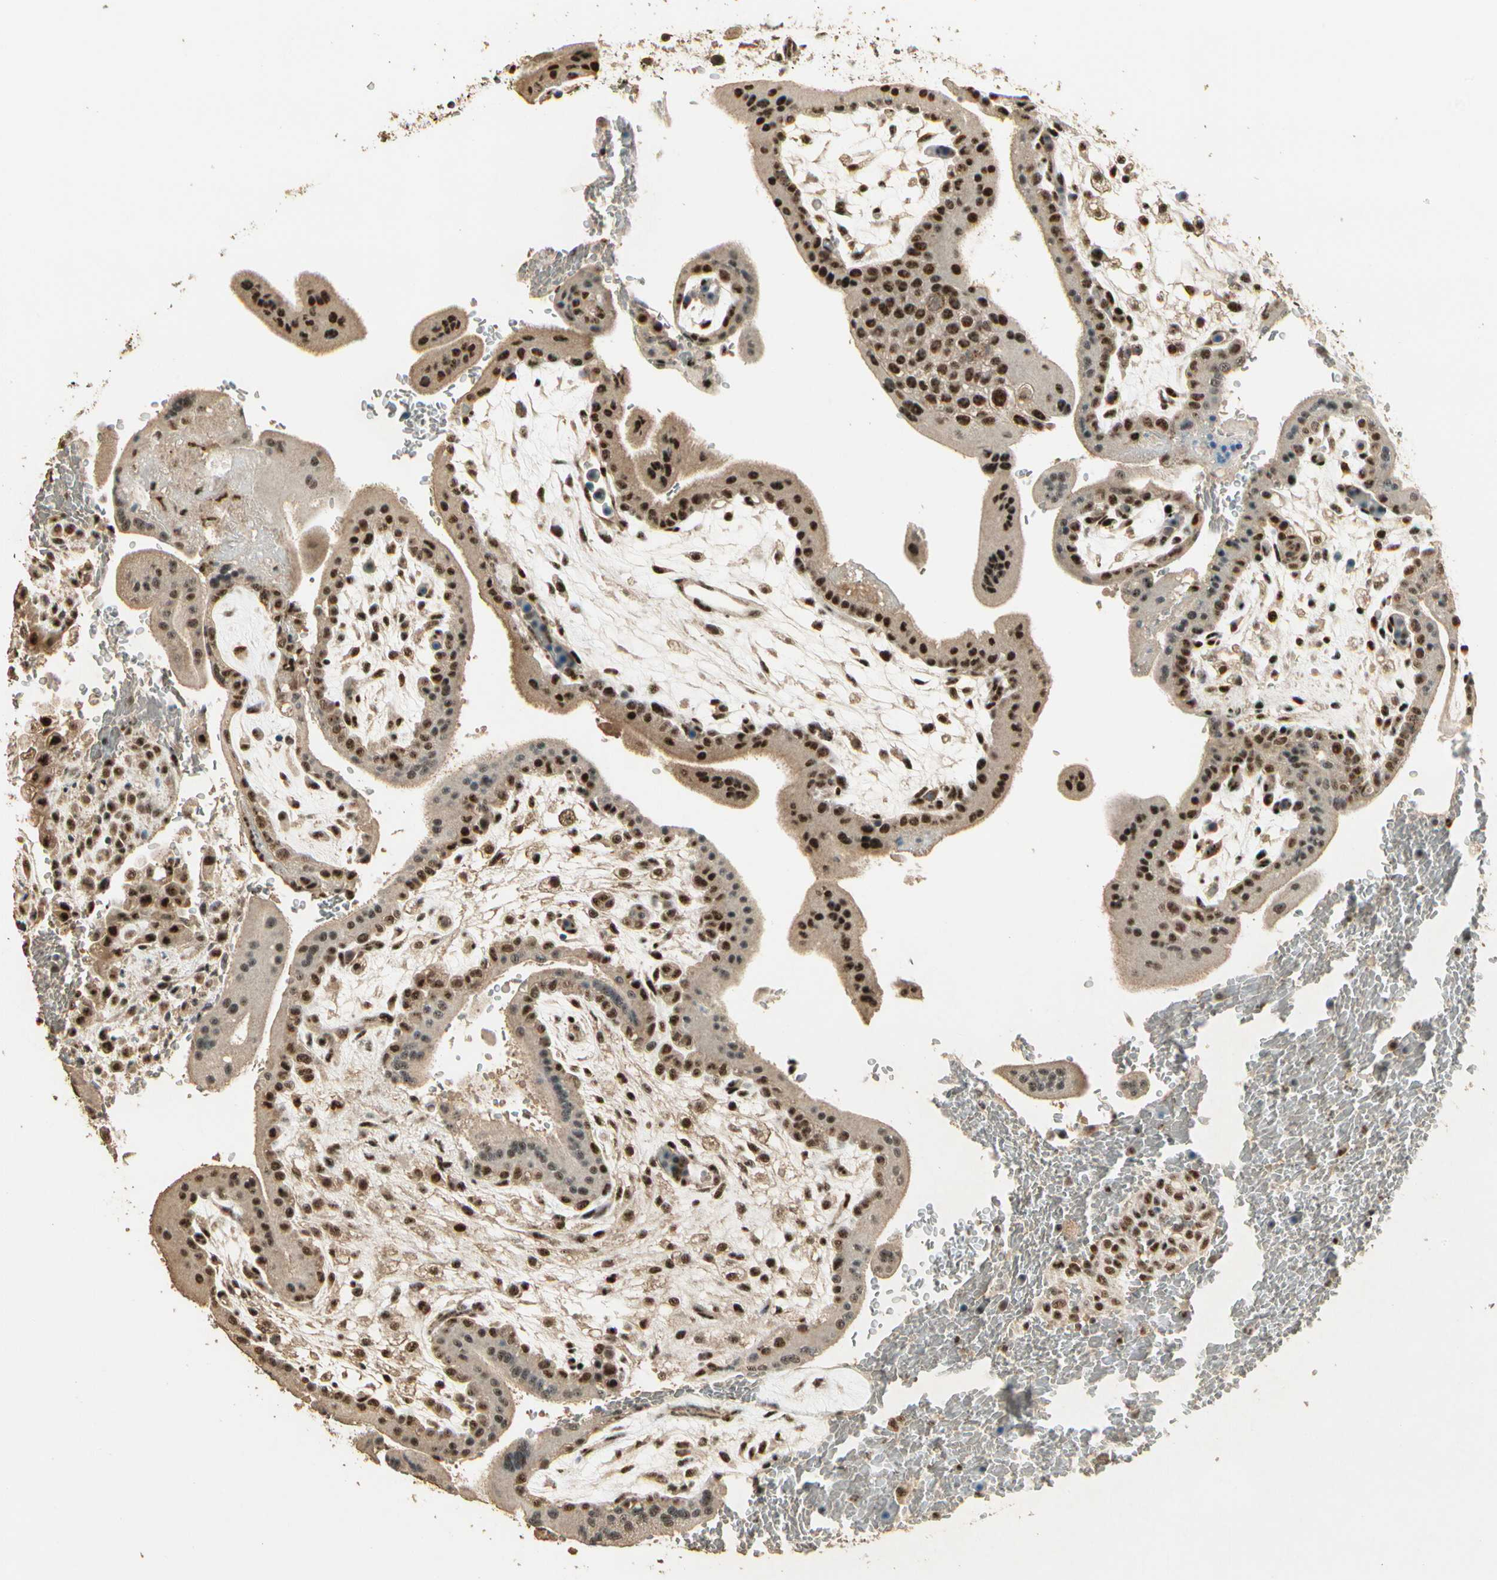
{"staining": {"intensity": "strong", "quantity": ">75%", "location": "cytoplasmic/membranous,nuclear"}, "tissue": "placenta", "cell_type": "Decidual cells", "image_type": "normal", "snomed": [{"axis": "morphology", "description": "Normal tissue, NOS"}, {"axis": "topography", "description": "Placenta"}], "caption": "Immunohistochemistry histopathology image of normal human placenta stained for a protein (brown), which demonstrates high levels of strong cytoplasmic/membranous,nuclear expression in about >75% of decidual cells.", "gene": "RBM25", "patient": {"sex": "female", "age": 35}}